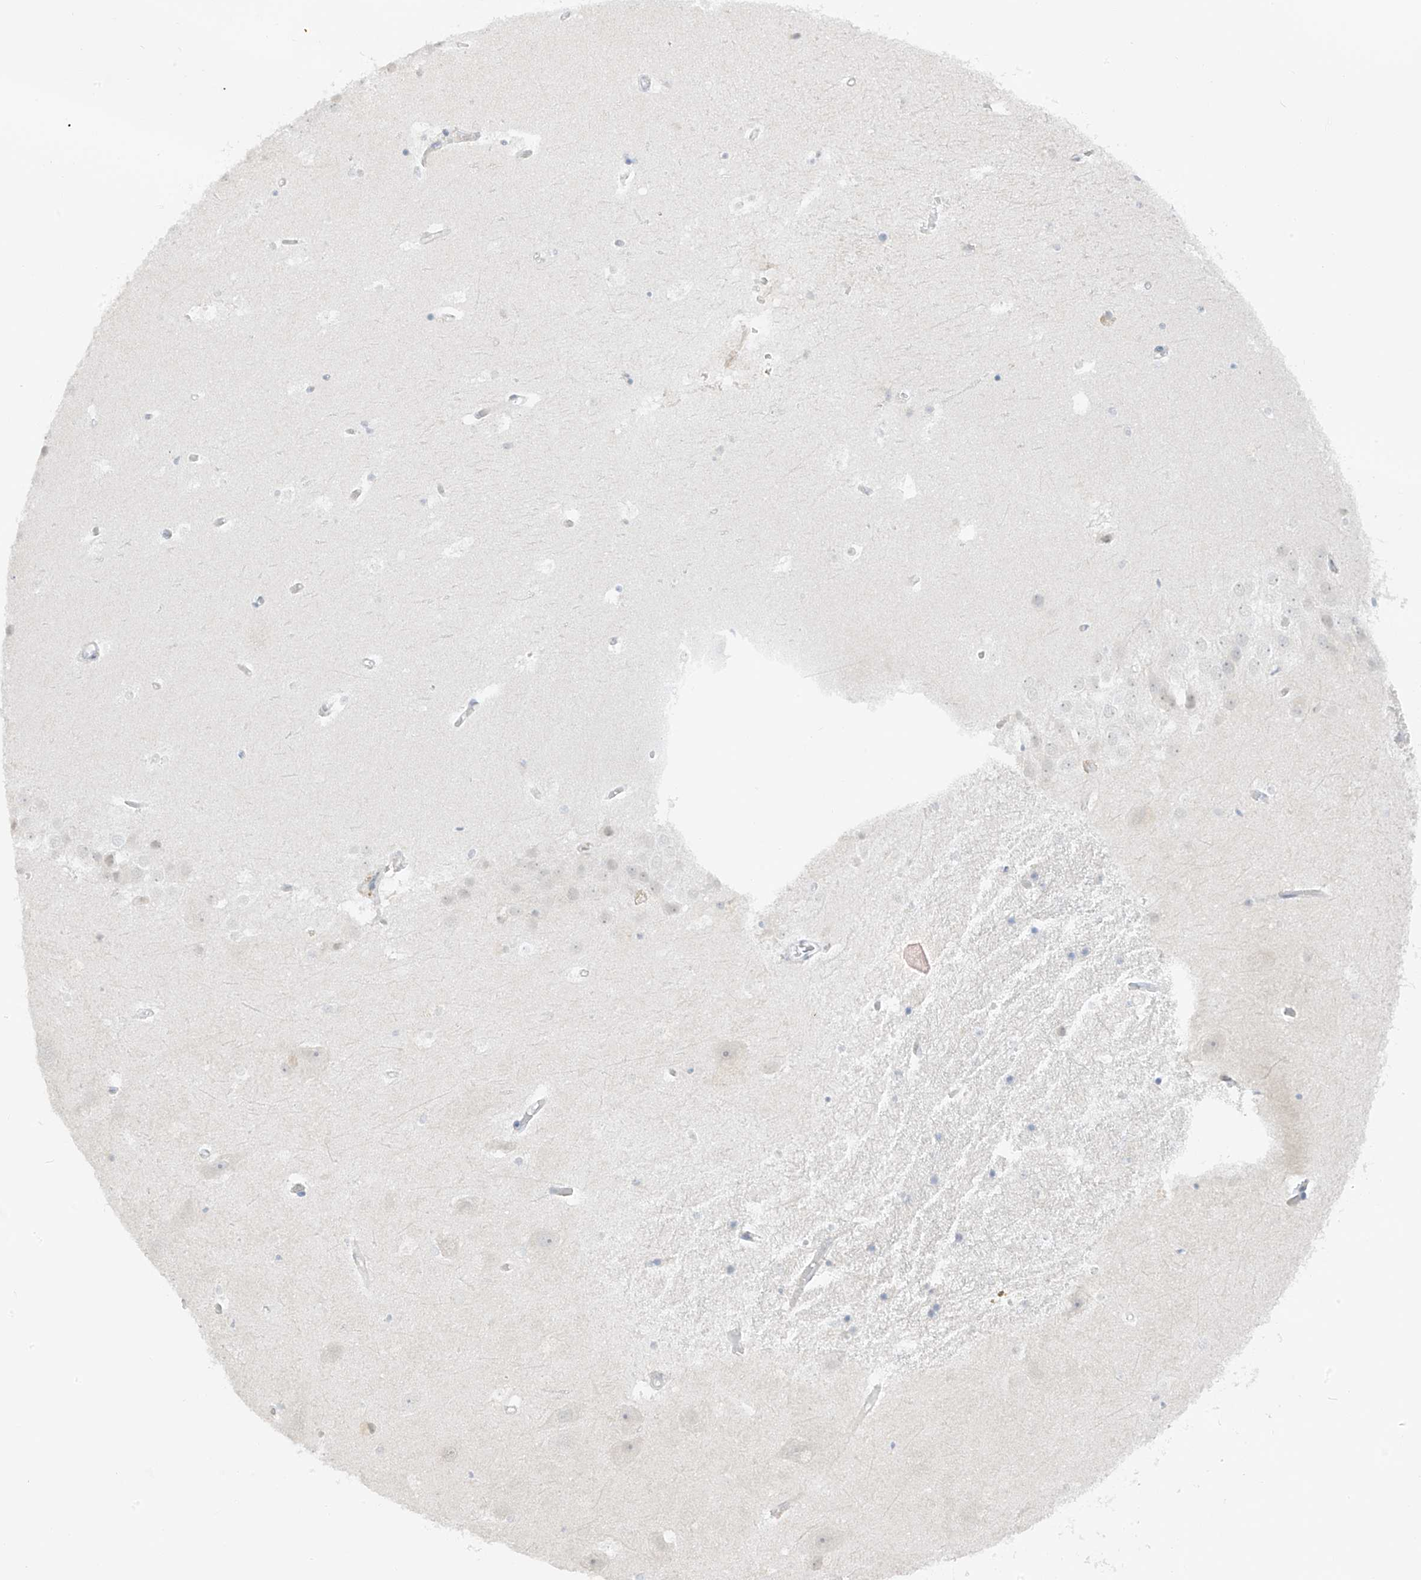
{"staining": {"intensity": "negative", "quantity": "none", "location": "none"}, "tissue": "hippocampus", "cell_type": "Glial cells", "image_type": "normal", "snomed": [{"axis": "morphology", "description": "Normal tissue, NOS"}, {"axis": "topography", "description": "Hippocampus"}], "caption": "A micrograph of human hippocampus is negative for staining in glial cells.", "gene": "DCDC2", "patient": {"sex": "female", "age": 52}}